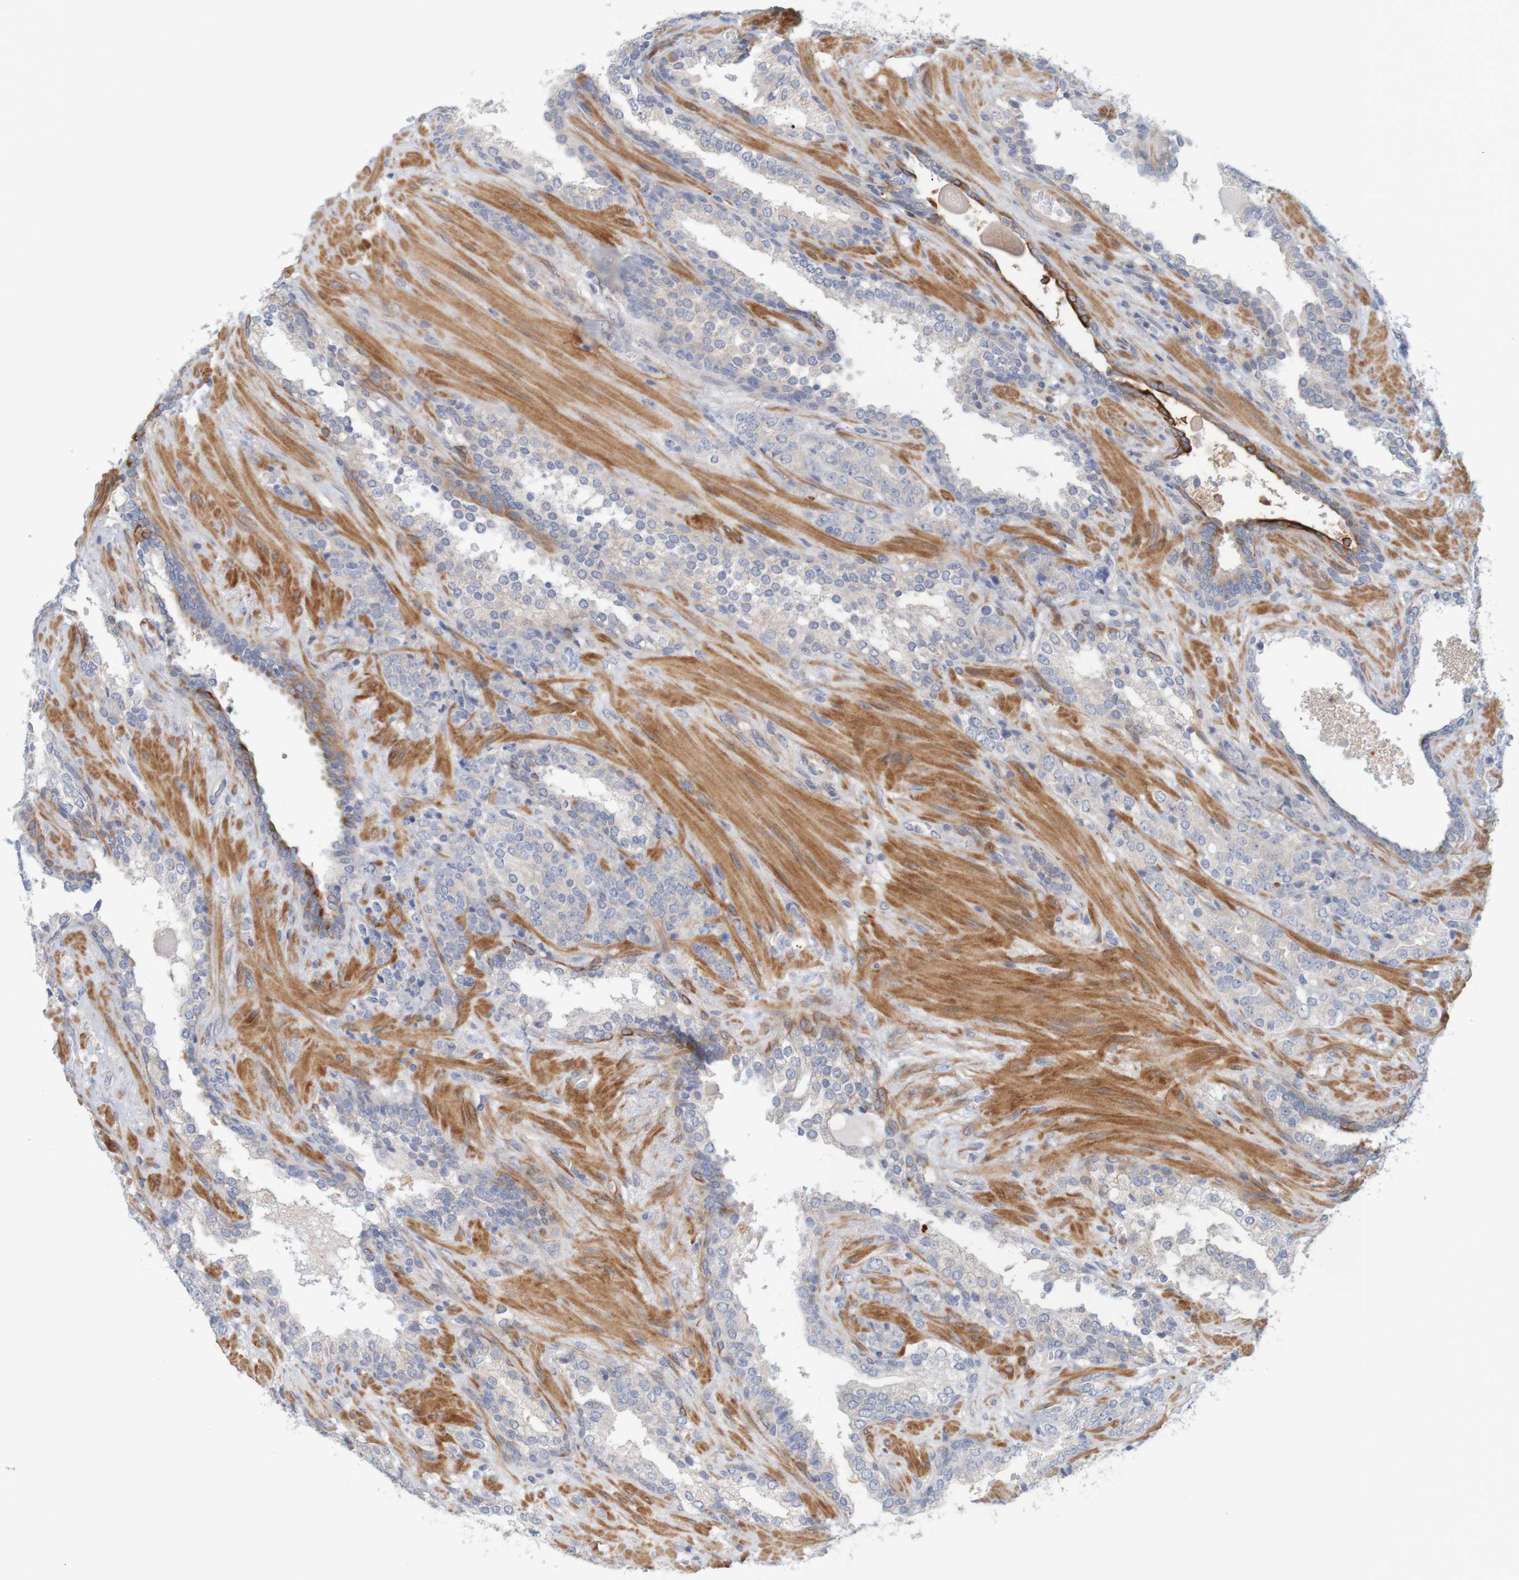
{"staining": {"intensity": "negative", "quantity": "none", "location": "none"}, "tissue": "prostate cancer", "cell_type": "Tumor cells", "image_type": "cancer", "snomed": [{"axis": "morphology", "description": "Adenocarcinoma, High grade"}, {"axis": "topography", "description": "Prostate"}], "caption": "There is no significant expression in tumor cells of high-grade adenocarcinoma (prostate).", "gene": "KRT23", "patient": {"sex": "male", "age": 71}}